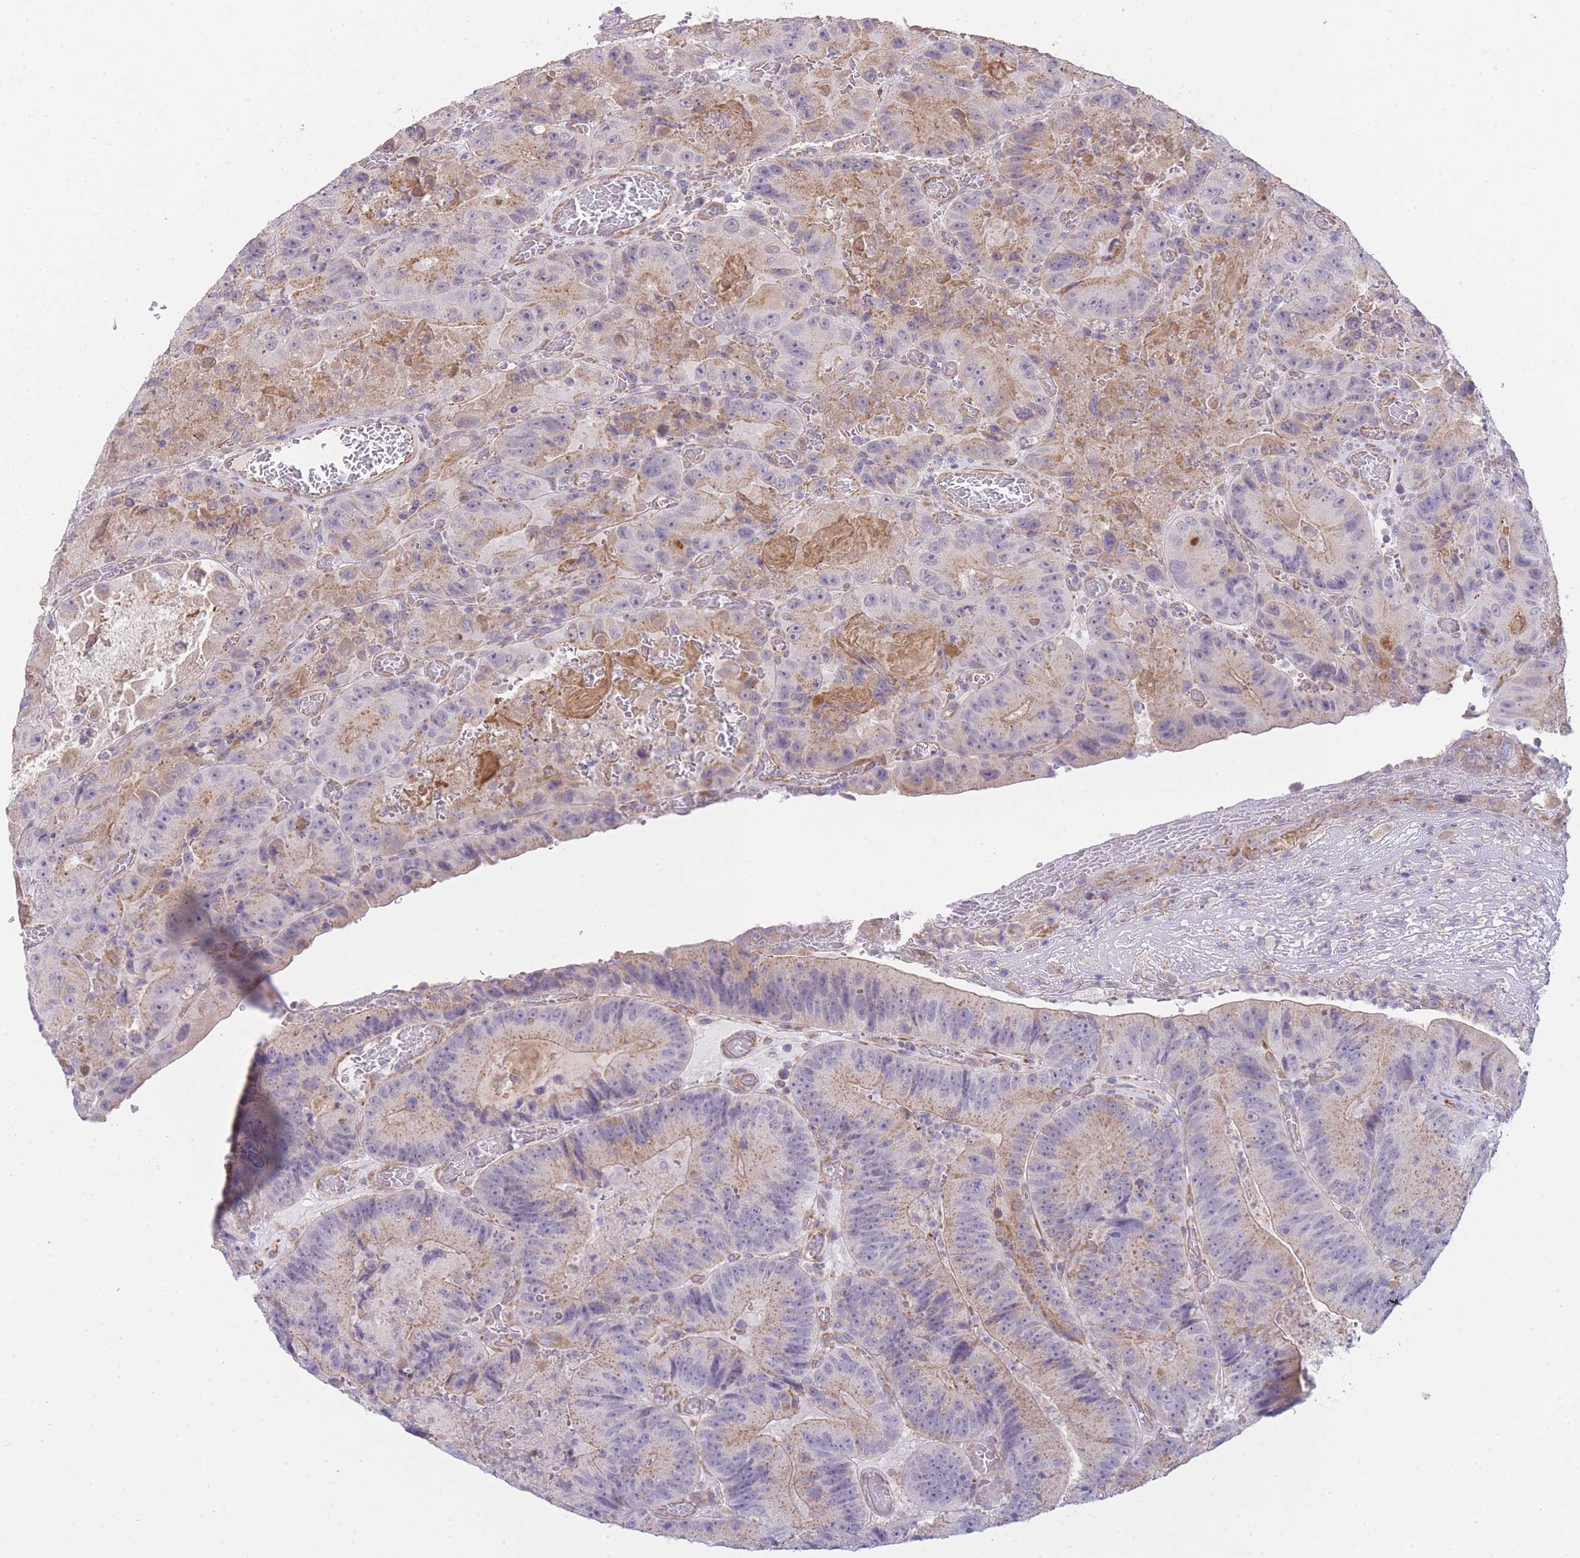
{"staining": {"intensity": "weak", "quantity": "25%-75%", "location": "cytoplasmic/membranous"}, "tissue": "colorectal cancer", "cell_type": "Tumor cells", "image_type": "cancer", "snomed": [{"axis": "morphology", "description": "Adenocarcinoma, NOS"}, {"axis": "topography", "description": "Colon"}], "caption": "A photomicrograph showing weak cytoplasmic/membranous staining in about 25%-75% of tumor cells in colorectal cancer, as visualized by brown immunohistochemical staining.", "gene": "CTBP1", "patient": {"sex": "female", "age": 86}}